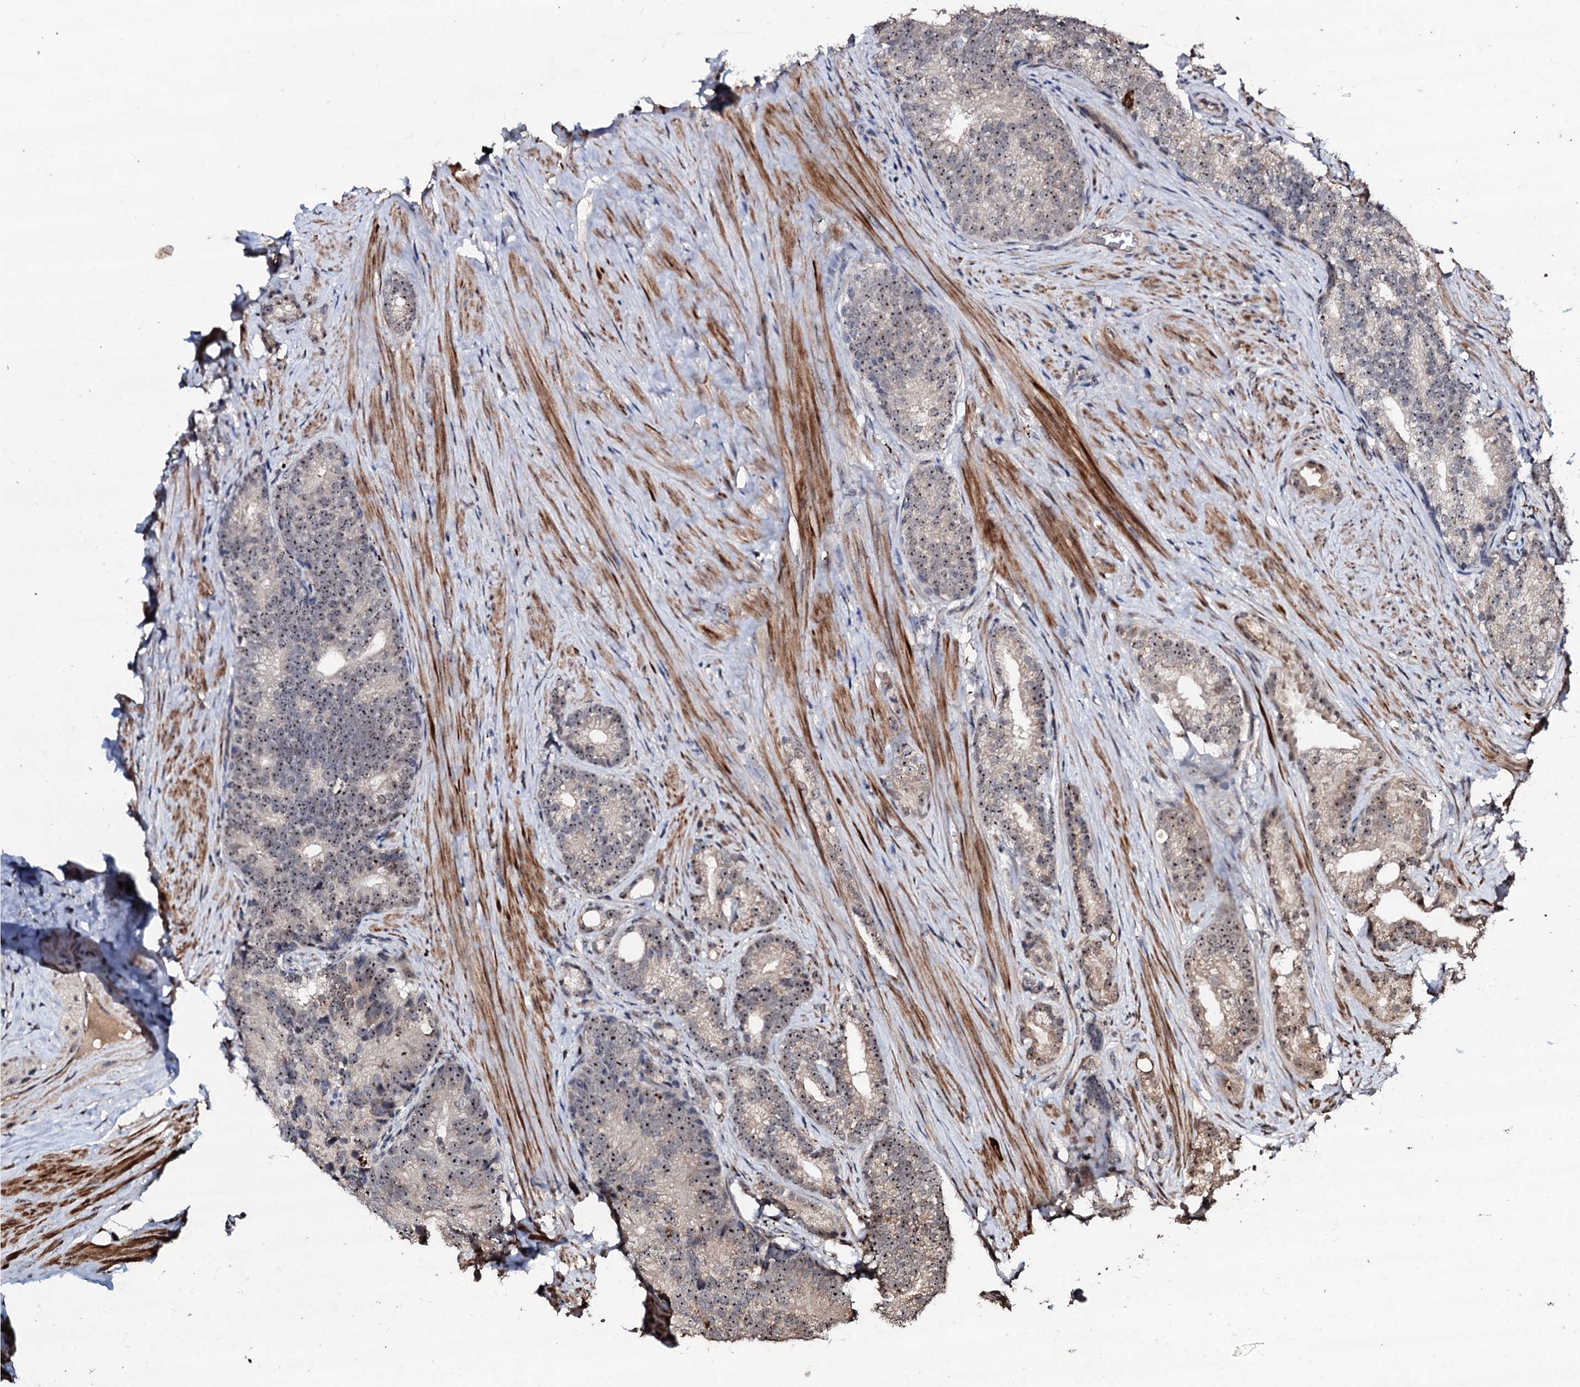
{"staining": {"intensity": "weak", "quantity": ">75%", "location": "nuclear"}, "tissue": "prostate cancer", "cell_type": "Tumor cells", "image_type": "cancer", "snomed": [{"axis": "morphology", "description": "Adenocarcinoma, Low grade"}, {"axis": "topography", "description": "Prostate"}], "caption": "Immunohistochemistry of prostate cancer demonstrates low levels of weak nuclear positivity in about >75% of tumor cells. The protein of interest is stained brown, and the nuclei are stained in blue (DAB IHC with brightfield microscopy, high magnification).", "gene": "SUPT7L", "patient": {"sex": "male", "age": 71}}